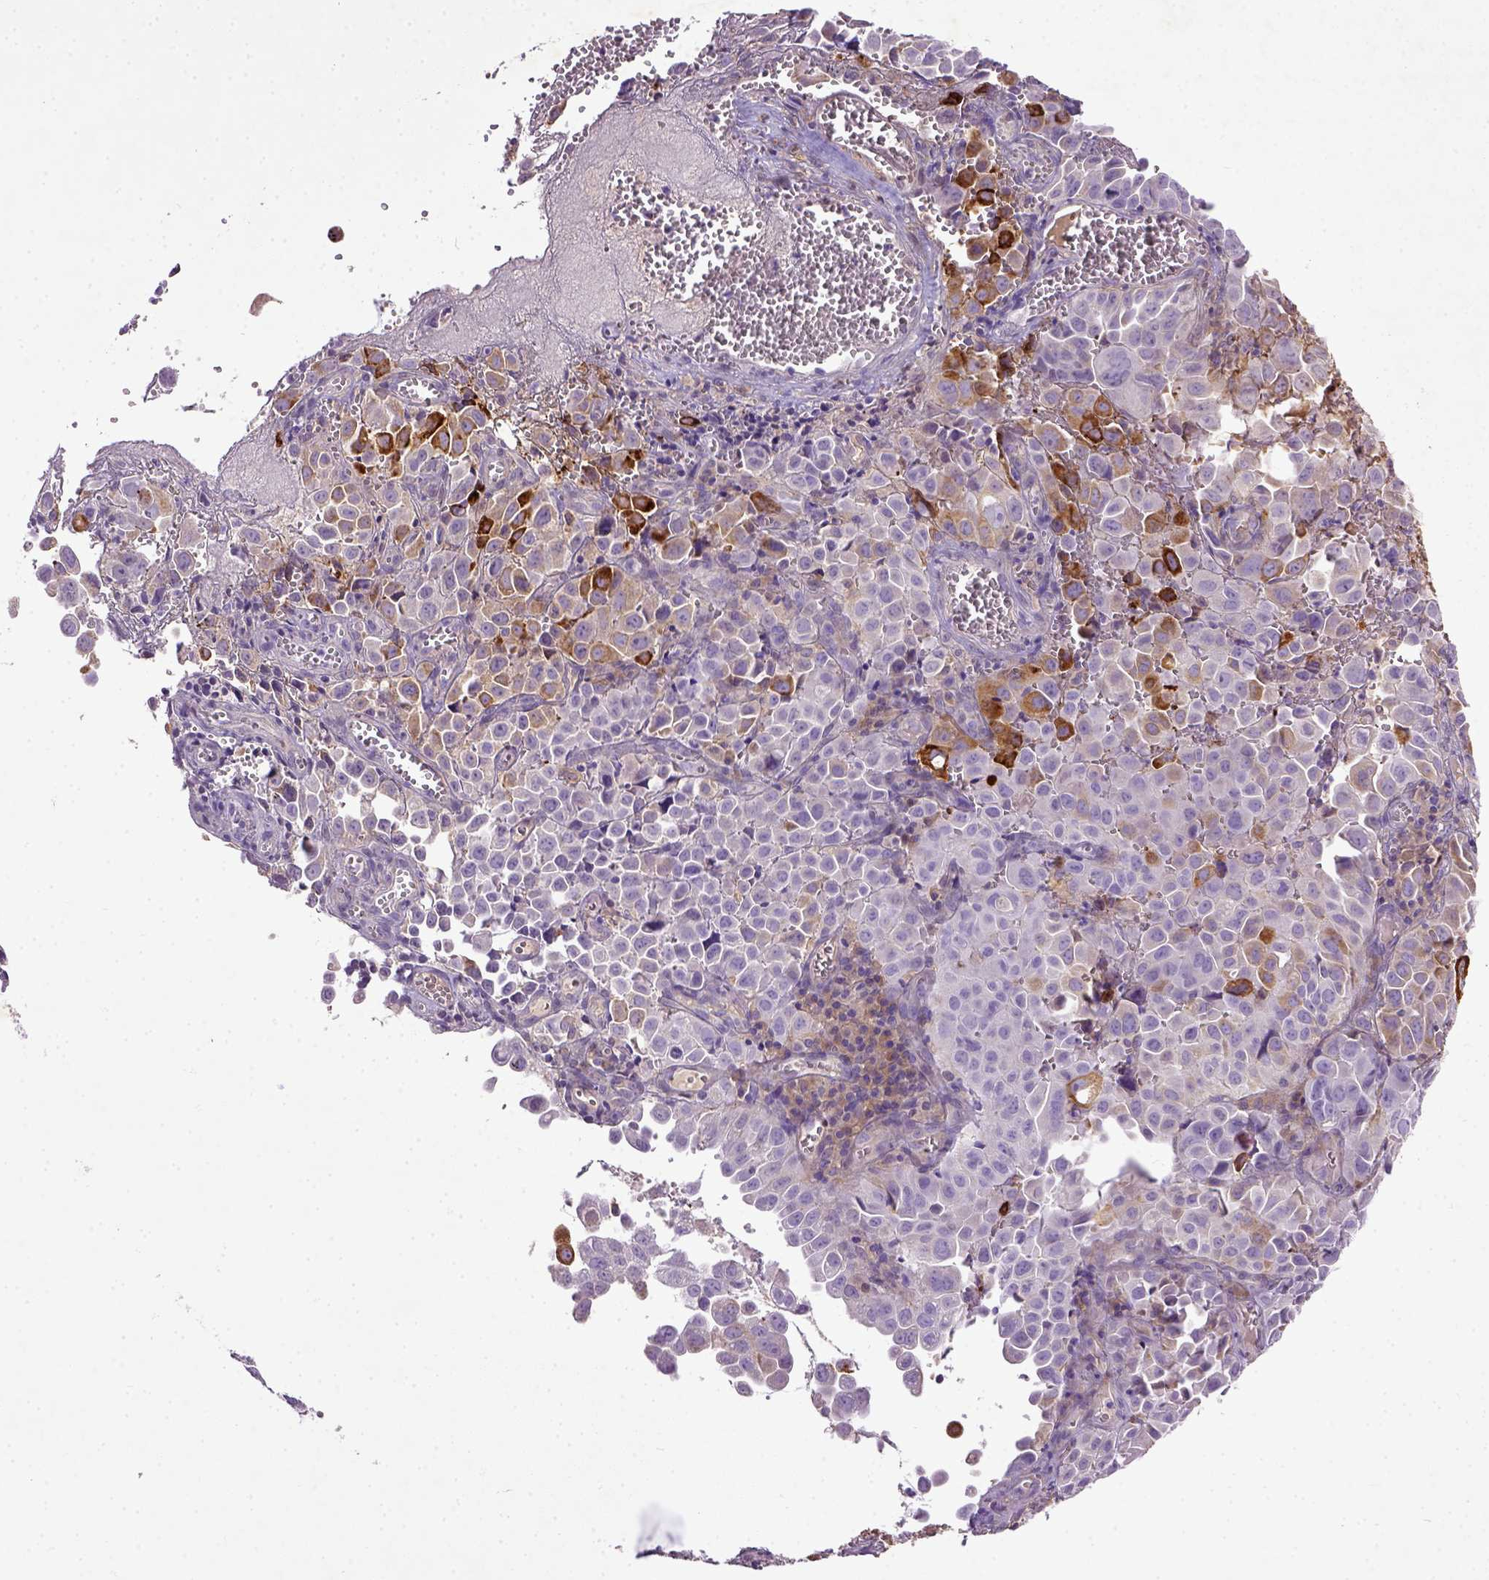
{"staining": {"intensity": "negative", "quantity": "none", "location": "none"}, "tissue": "cervical cancer", "cell_type": "Tumor cells", "image_type": "cancer", "snomed": [{"axis": "morphology", "description": "Squamous cell carcinoma, NOS"}, {"axis": "topography", "description": "Cervix"}], "caption": "High power microscopy micrograph of an immunohistochemistry photomicrograph of squamous cell carcinoma (cervical), revealing no significant positivity in tumor cells.", "gene": "DEPDC1B", "patient": {"sex": "female", "age": 55}}